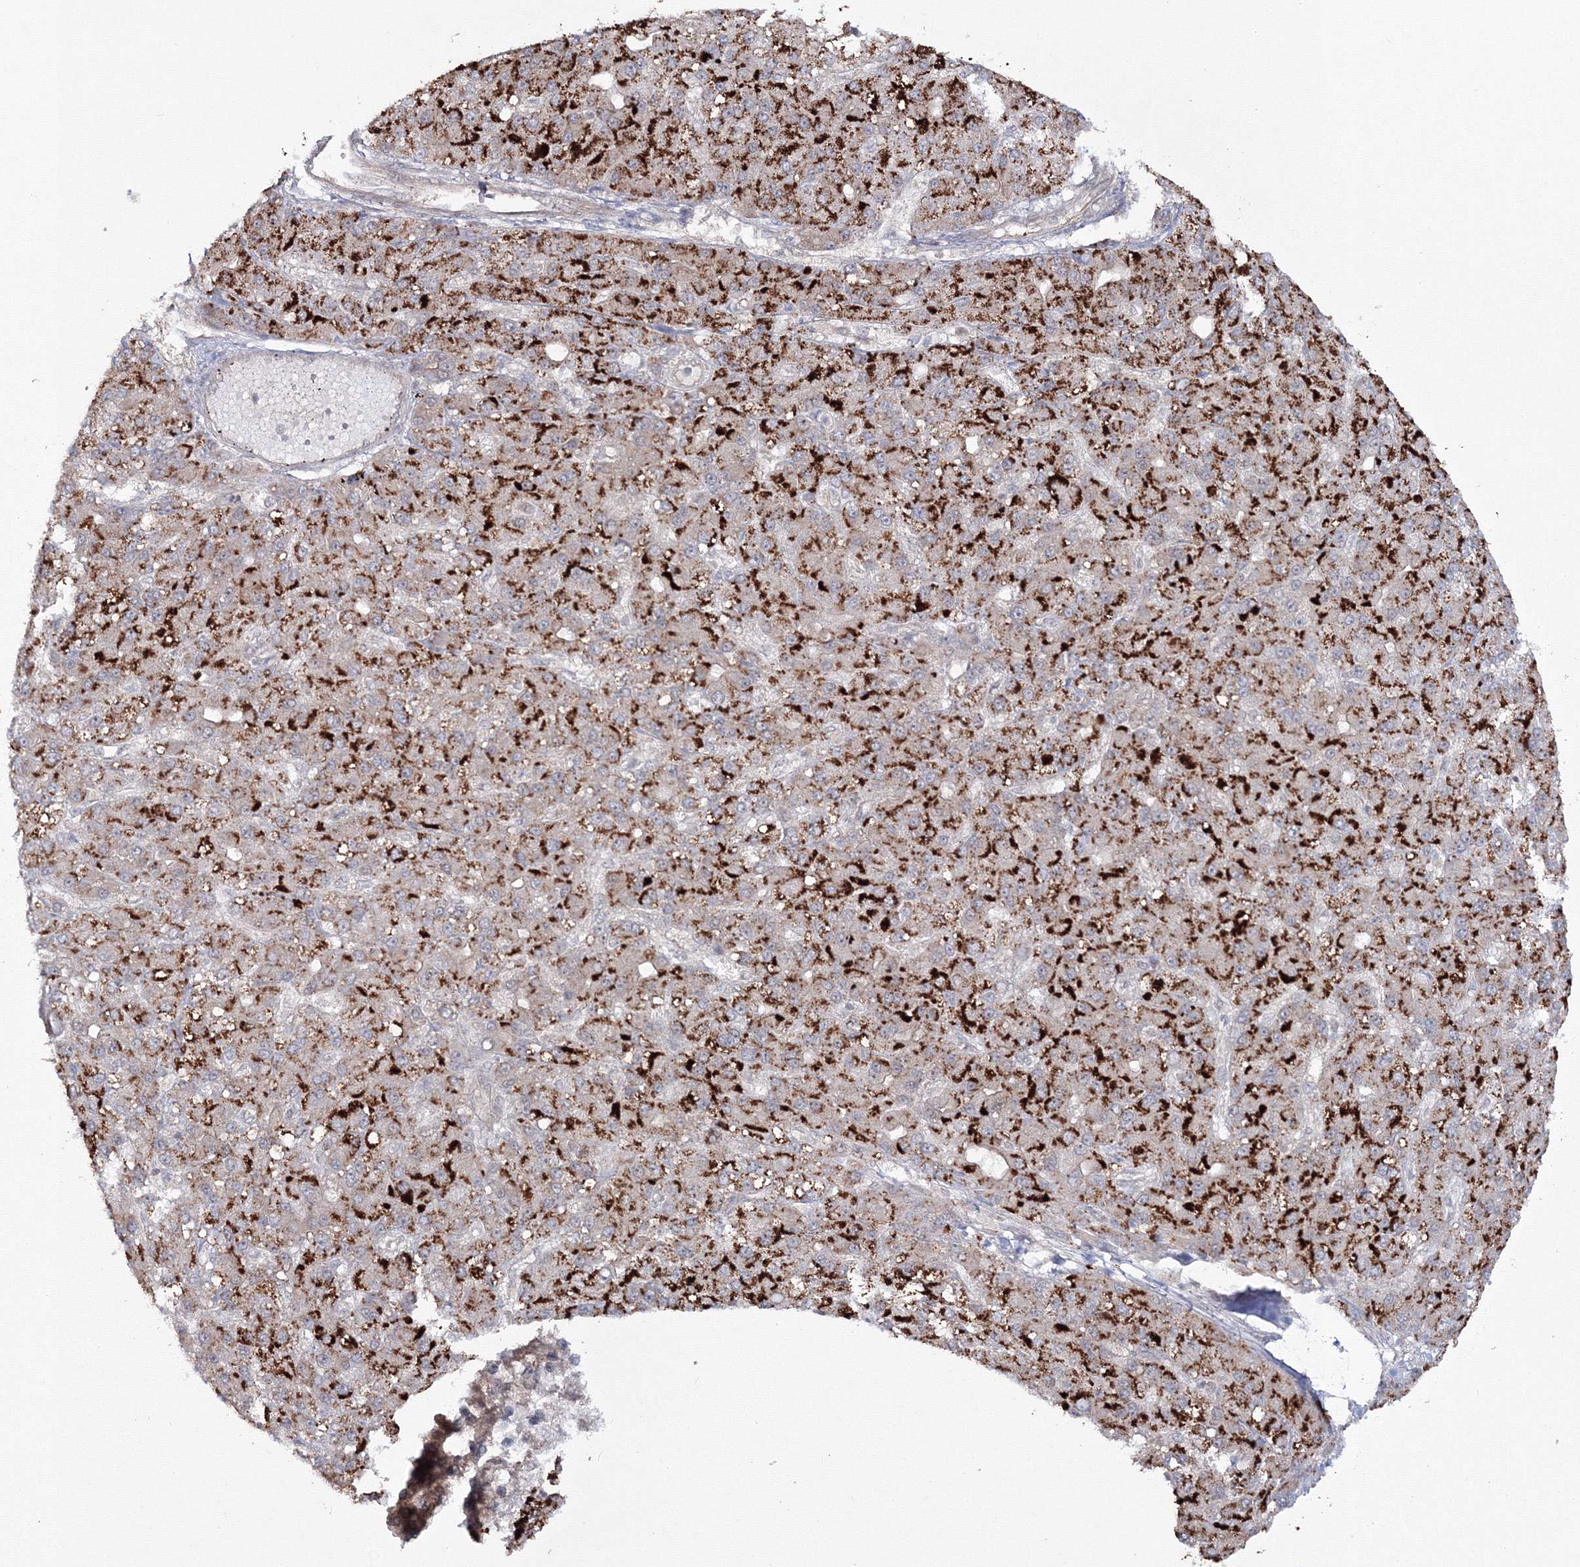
{"staining": {"intensity": "strong", "quantity": ">75%", "location": "cytoplasmic/membranous"}, "tissue": "liver cancer", "cell_type": "Tumor cells", "image_type": "cancer", "snomed": [{"axis": "morphology", "description": "Carcinoma, Hepatocellular, NOS"}, {"axis": "topography", "description": "Liver"}], "caption": "Liver hepatocellular carcinoma stained with IHC shows strong cytoplasmic/membranous staining in about >75% of tumor cells. The staining was performed using DAB, with brown indicating positive protein expression. Nuclei are stained blue with hematoxylin.", "gene": "ZFAND6", "patient": {"sex": "male", "age": 67}}